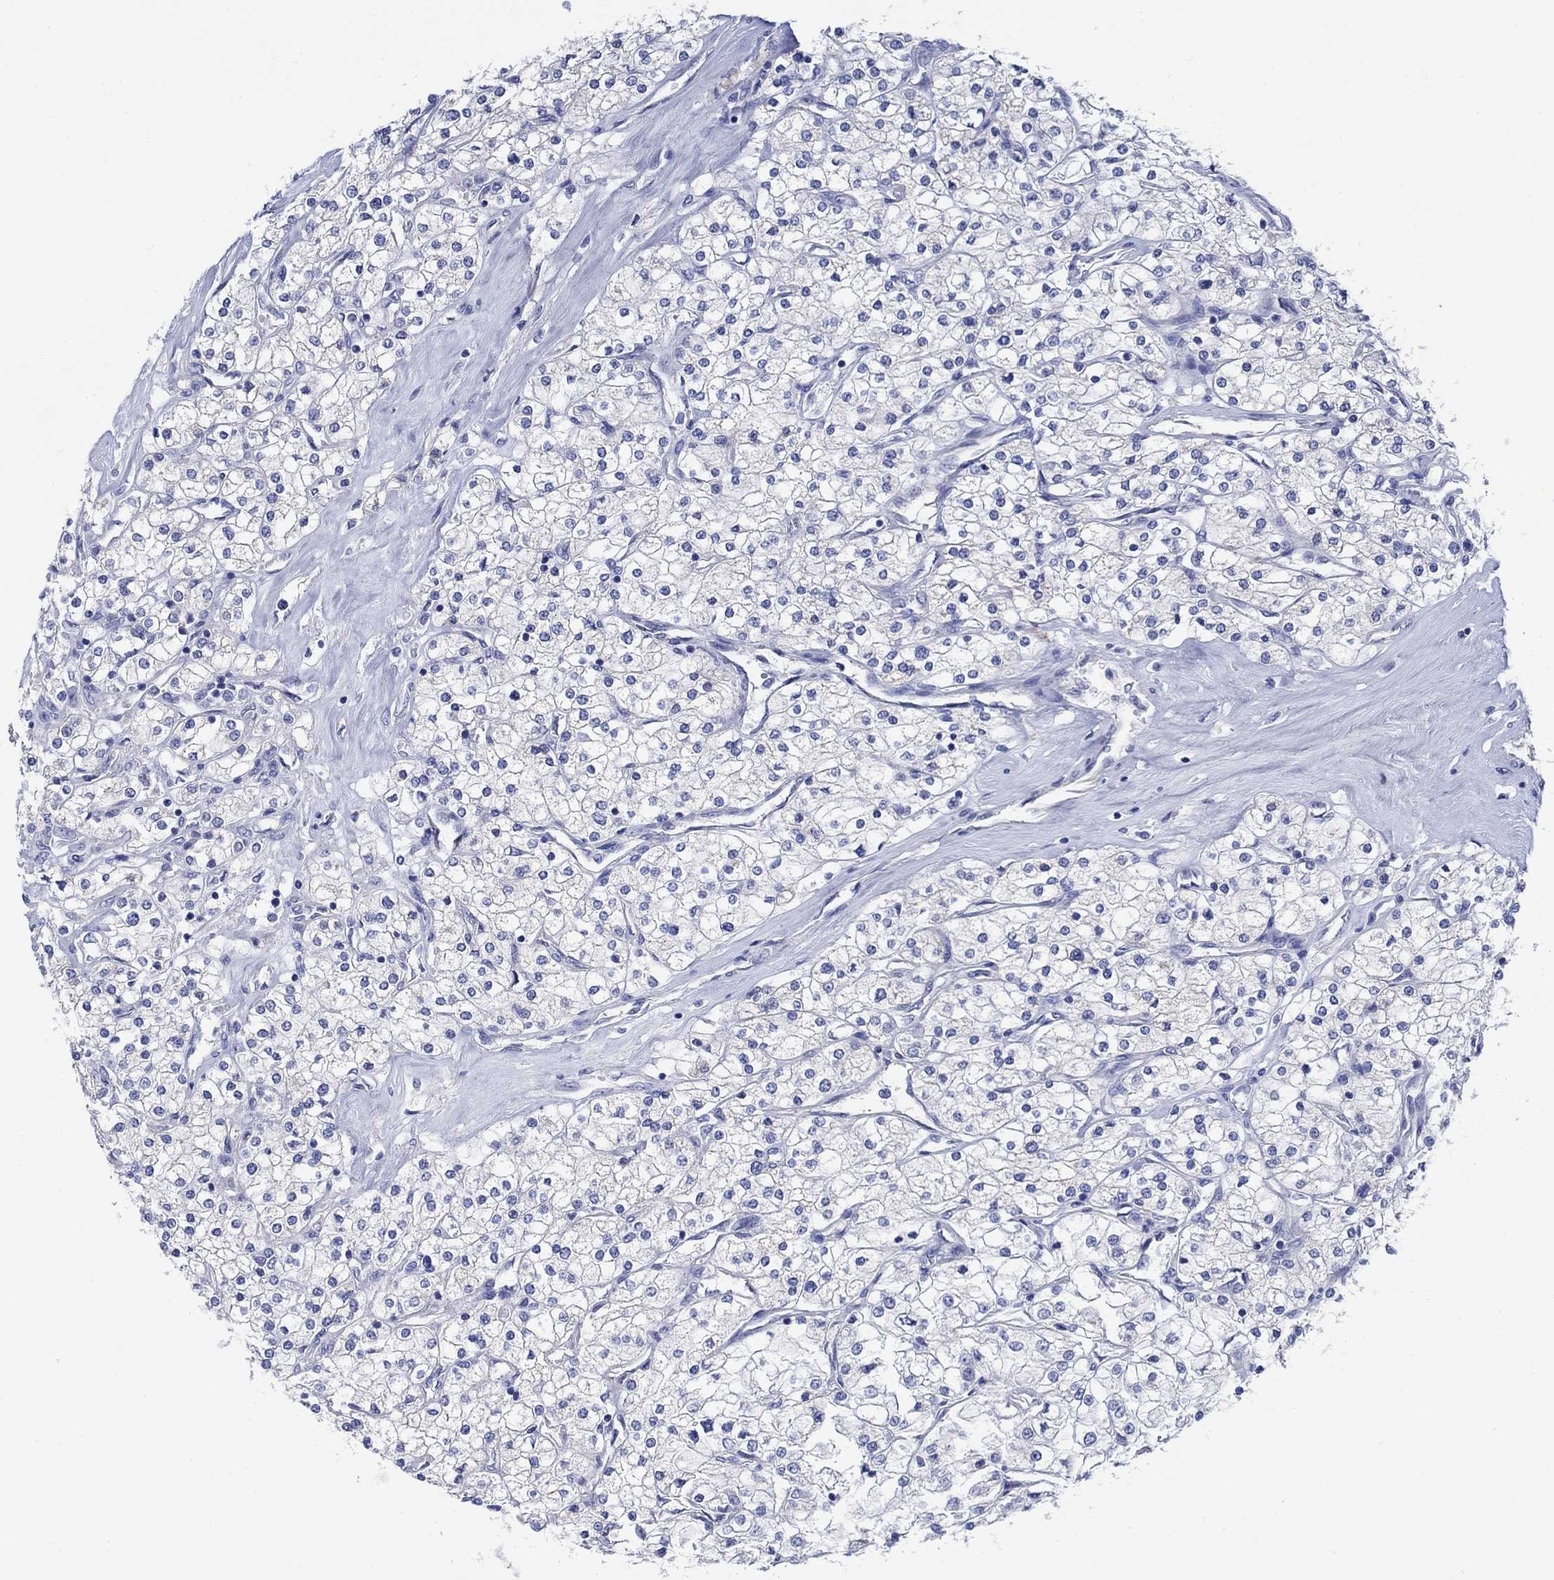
{"staining": {"intensity": "negative", "quantity": "none", "location": "none"}, "tissue": "renal cancer", "cell_type": "Tumor cells", "image_type": "cancer", "snomed": [{"axis": "morphology", "description": "Adenocarcinoma, NOS"}, {"axis": "topography", "description": "Kidney"}], "caption": "IHC histopathology image of adenocarcinoma (renal) stained for a protein (brown), which displays no positivity in tumor cells.", "gene": "TRIM16", "patient": {"sex": "male", "age": 80}}